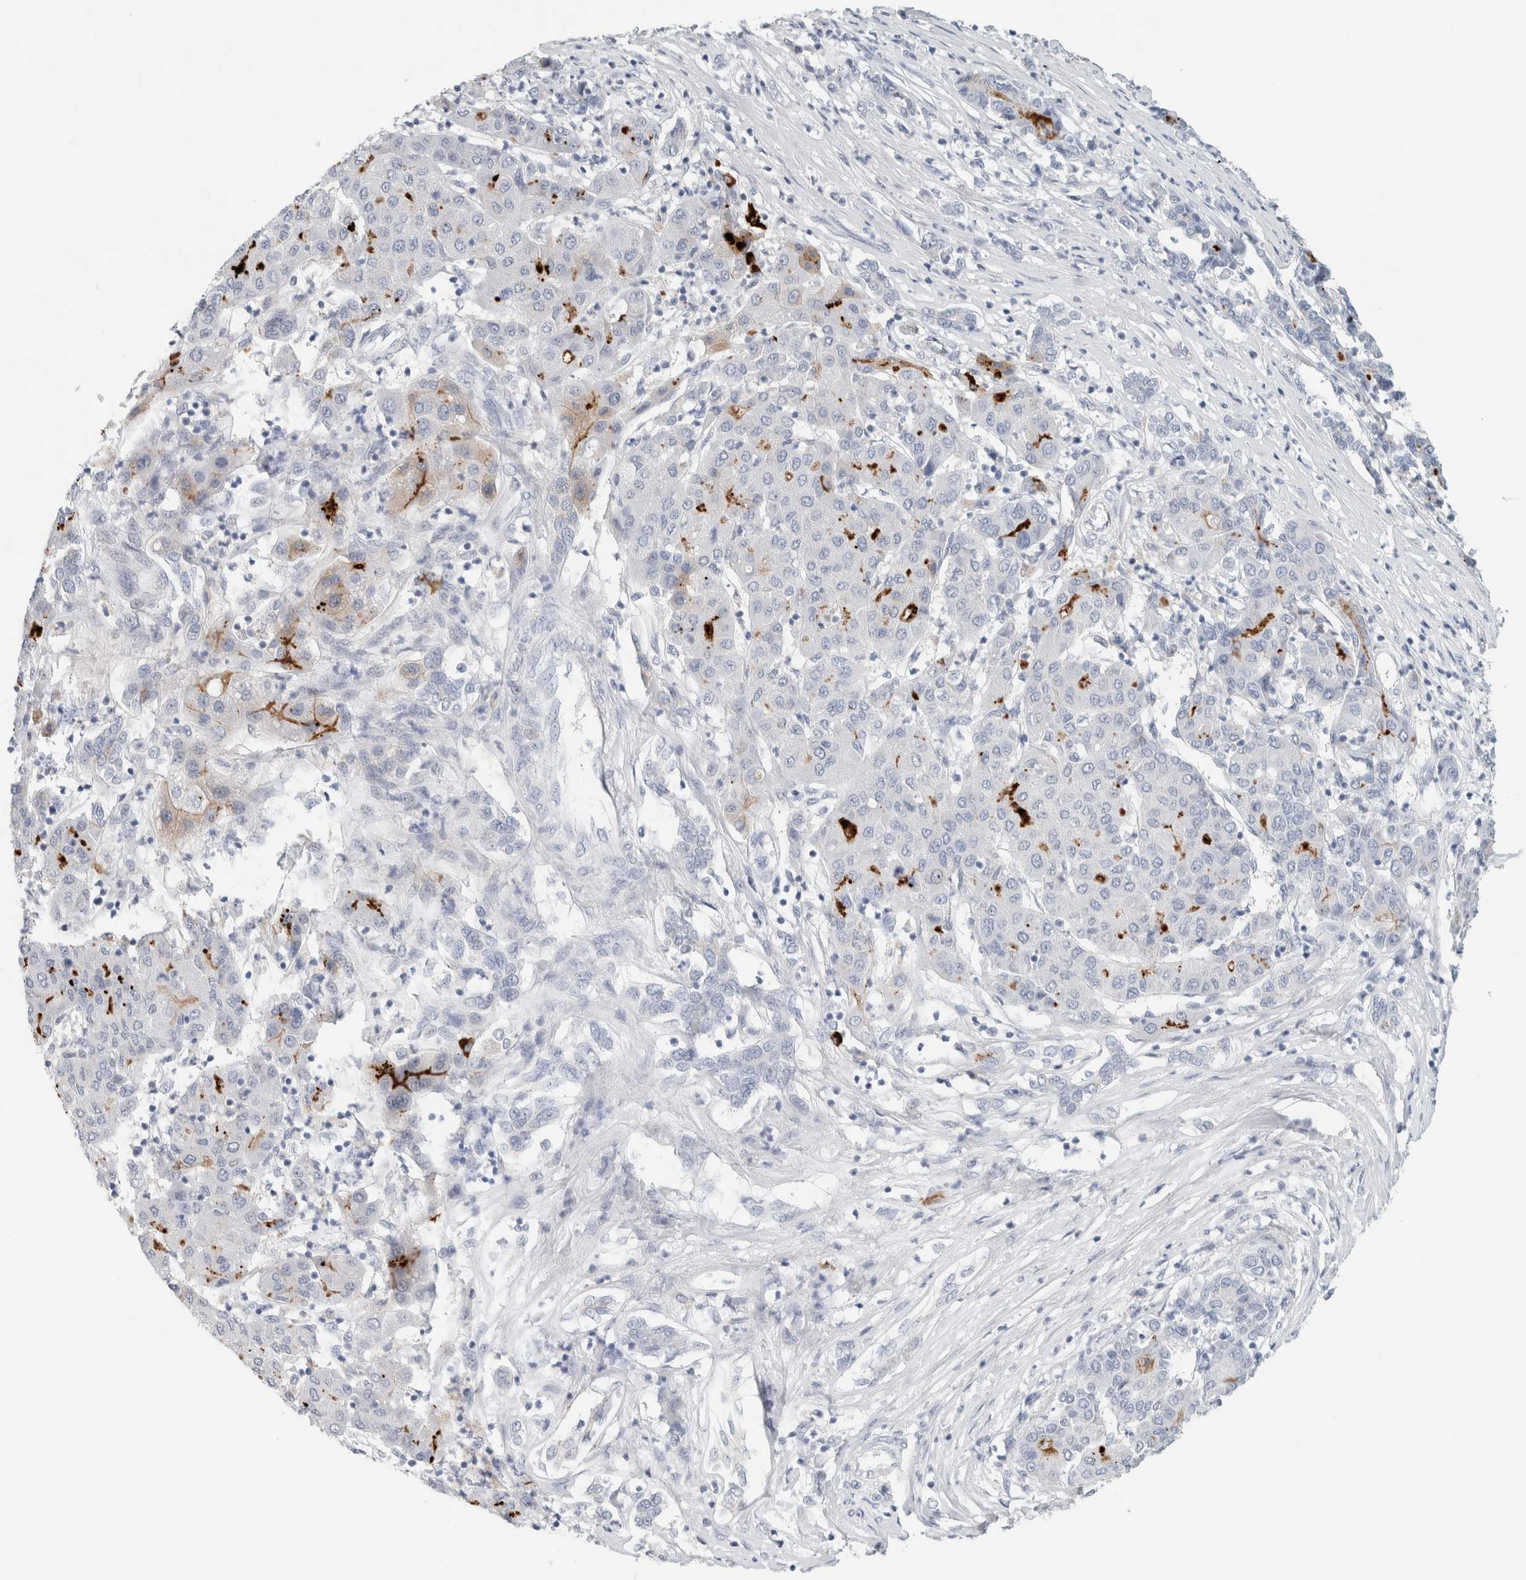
{"staining": {"intensity": "moderate", "quantity": "<25%", "location": "cytoplasmic/membranous"}, "tissue": "liver cancer", "cell_type": "Tumor cells", "image_type": "cancer", "snomed": [{"axis": "morphology", "description": "Carcinoma, Hepatocellular, NOS"}, {"axis": "topography", "description": "Liver"}], "caption": "Protein analysis of hepatocellular carcinoma (liver) tissue displays moderate cytoplasmic/membranous positivity in about <25% of tumor cells. Using DAB (3,3'-diaminobenzidine) (brown) and hematoxylin (blue) stains, captured at high magnification using brightfield microscopy.", "gene": "IL6", "patient": {"sex": "male", "age": 65}}